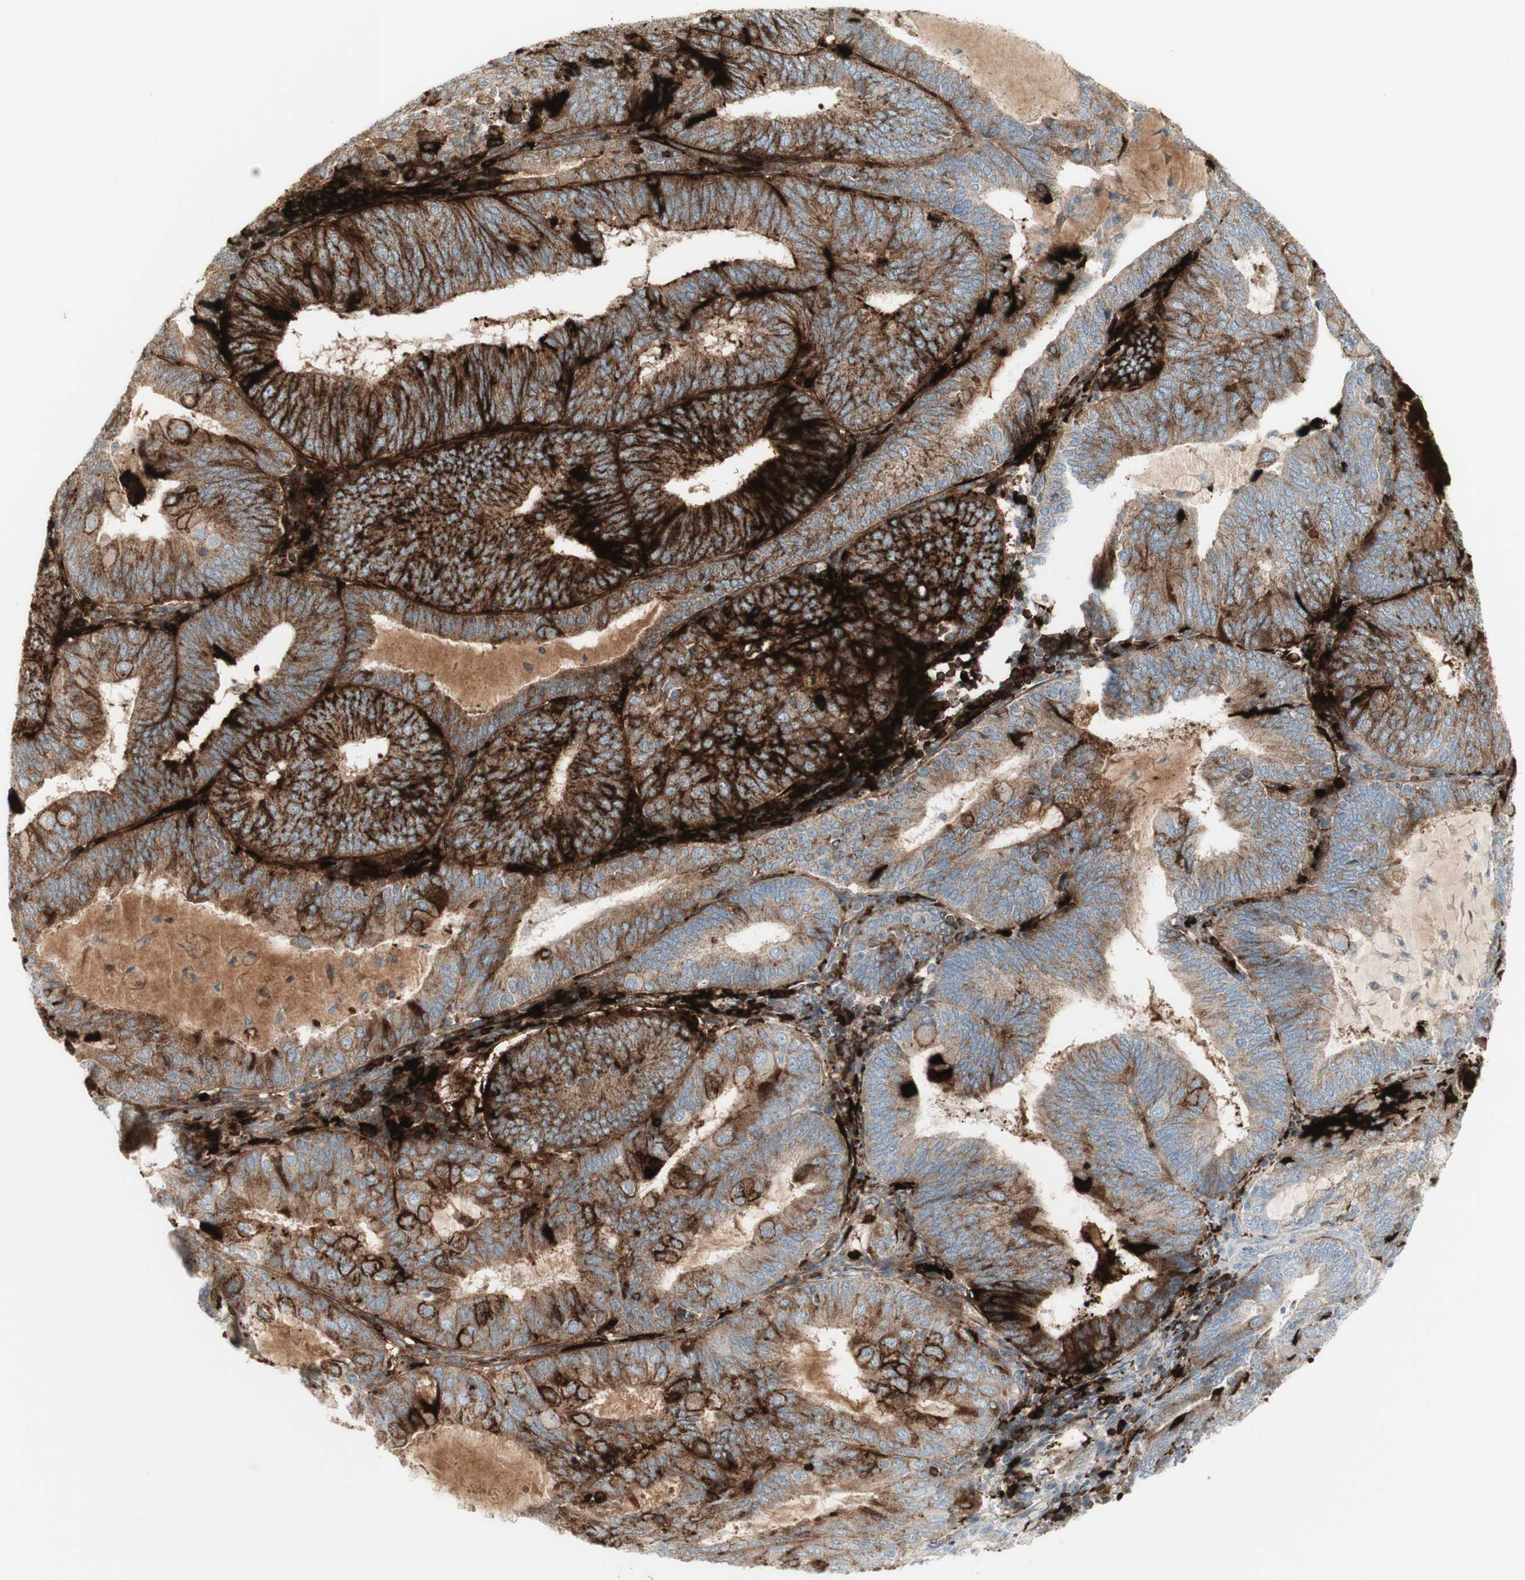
{"staining": {"intensity": "strong", "quantity": ">75%", "location": "cytoplasmic/membranous"}, "tissue": "endometrial cancer", "cell_type": "Tumor cells", "image_type": "cancer", "snomed": [{"axis": "morphology", "description": "Adenocarcinoma, NOS"}, {"axis": "topography", "description": "Endometrium"}], "caption": "Endometrial cancer was stained to show a protein in brown. There is high levels of strong cytoplasmic/membranous expression in approximately >75% of tumor cells. (DAB (3,3'-diaminobenzidine) = brown stain, brightfield microscopy at high magnification).", "gene": "MDK", "patient": {"sex": "female", "age": 81}}